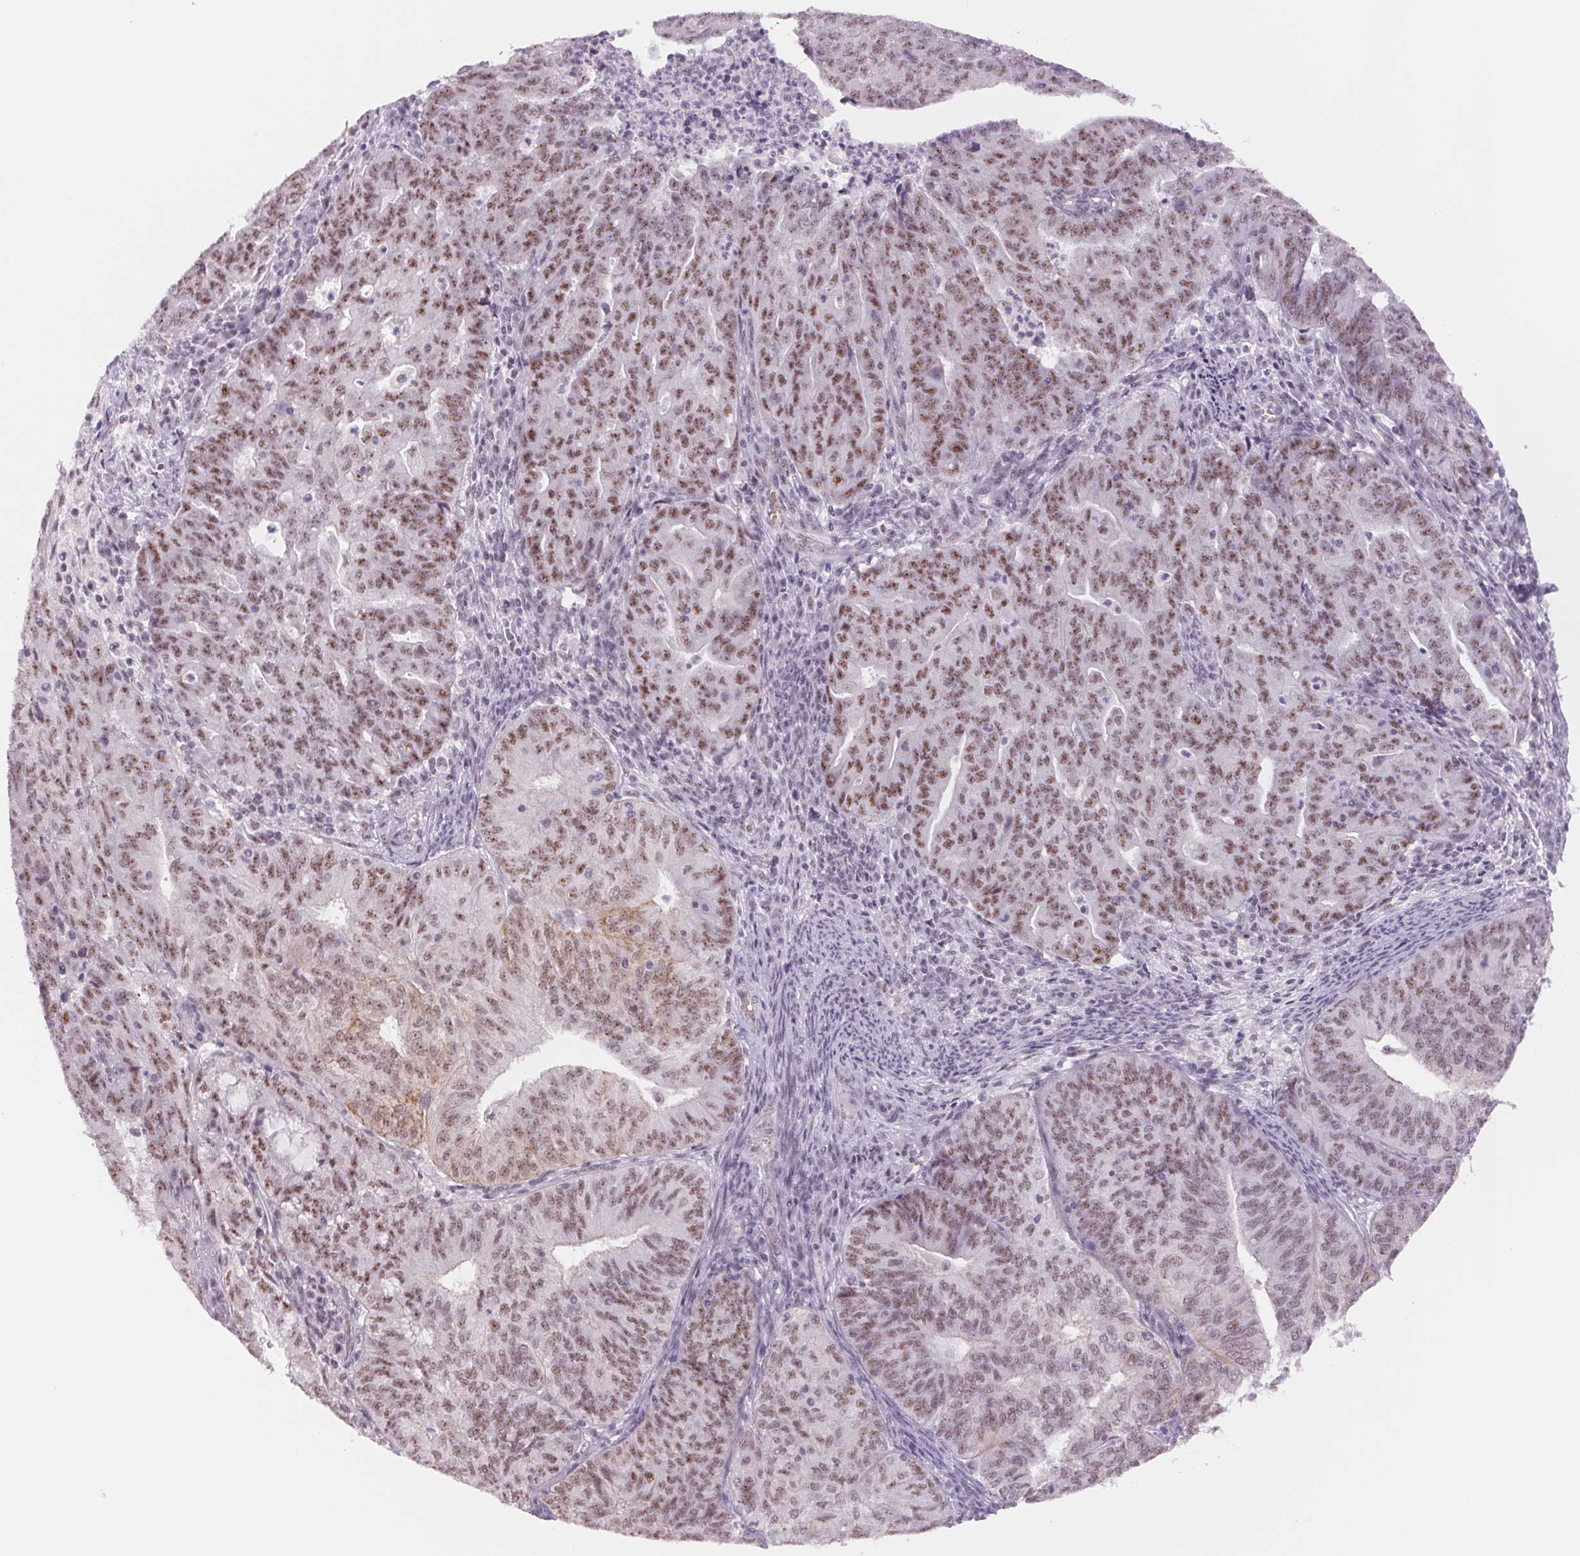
{"staining": {"intensity": "moderate", "quantity": ">75%", "location": "nuclear"}, "tissue": "endometrial cancer", "cell_type": "Tumor cells", "image_type": "cancer", "snomed": [{"axis": "morphology", "description": "Adenocarcinoma, NOS"}, {"axis": "topography", "description": "Endometrium"}], "caption": "A micrograph of endometrial adenocarcinoma stained for a protein demonstrates moderate nuclear brown staining in tumor cells.", "gene": "ZC3H14", "patient": {"sex": "female", "age": 82}}